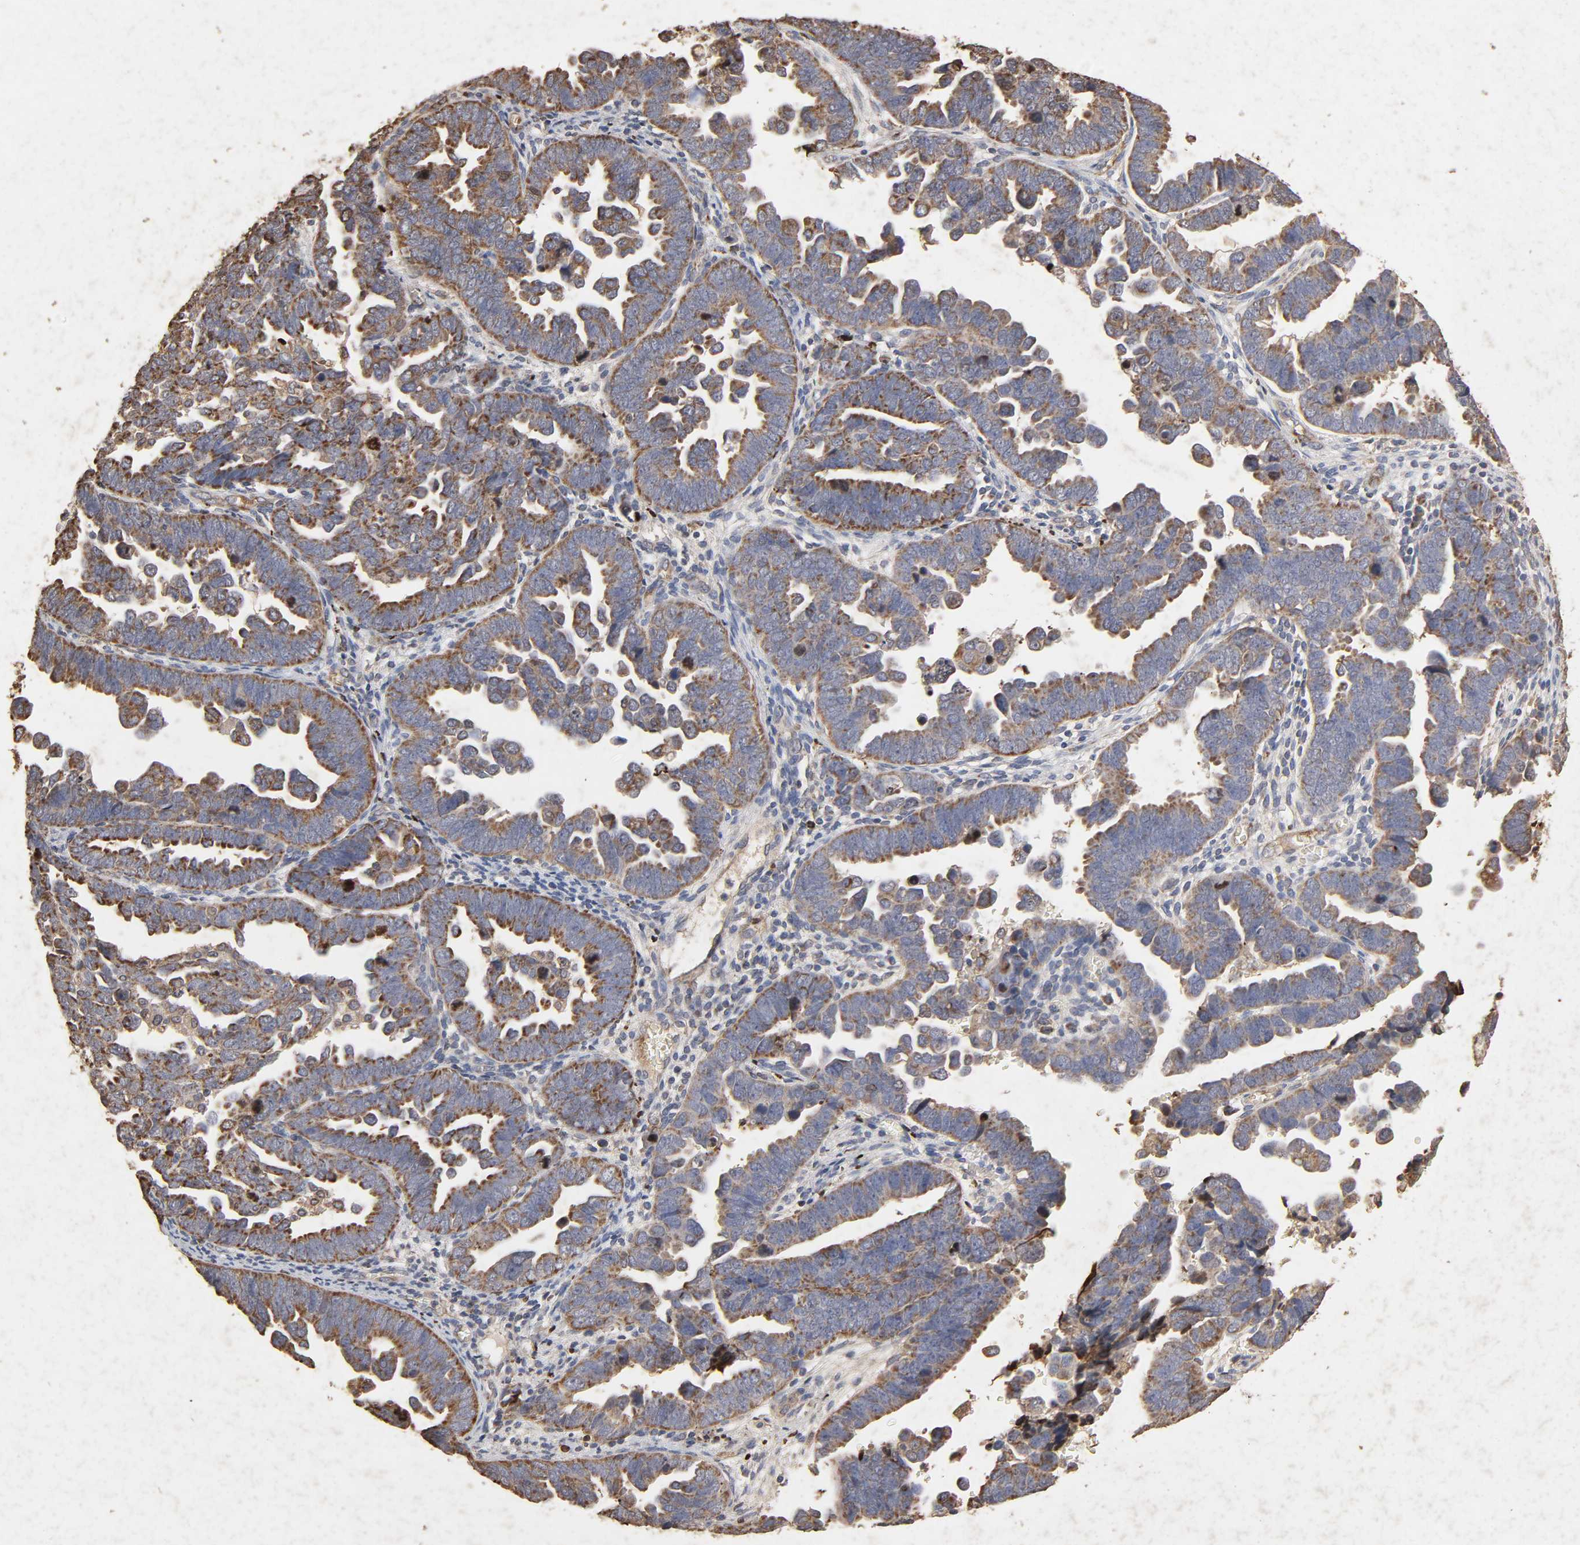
{"staining": {"intensity": "moderate", "quantity": "25%-75%", "location": "cytoplasmic/membranous"}, "tissue": "endometrial cancer", "cell_type": "Tumor cells", "image_type": "cancer", "snomed": [{"axis": "morphology", "description": "Adenocarcinoma, NOS"}, {"axis": "topography", "description": "Endometrium"}], "caption": "Immunohistochemistry (IHC) photomicrograph of endometrial cancer (adenocarcinoma) stained for a protein (brown), which displays medium levels of moderate cytoplasmic/membranous staining in about 25%-75% of tumor cells.", "gene": "CYCS", "patient": {"sex": "female", "age": 75}}